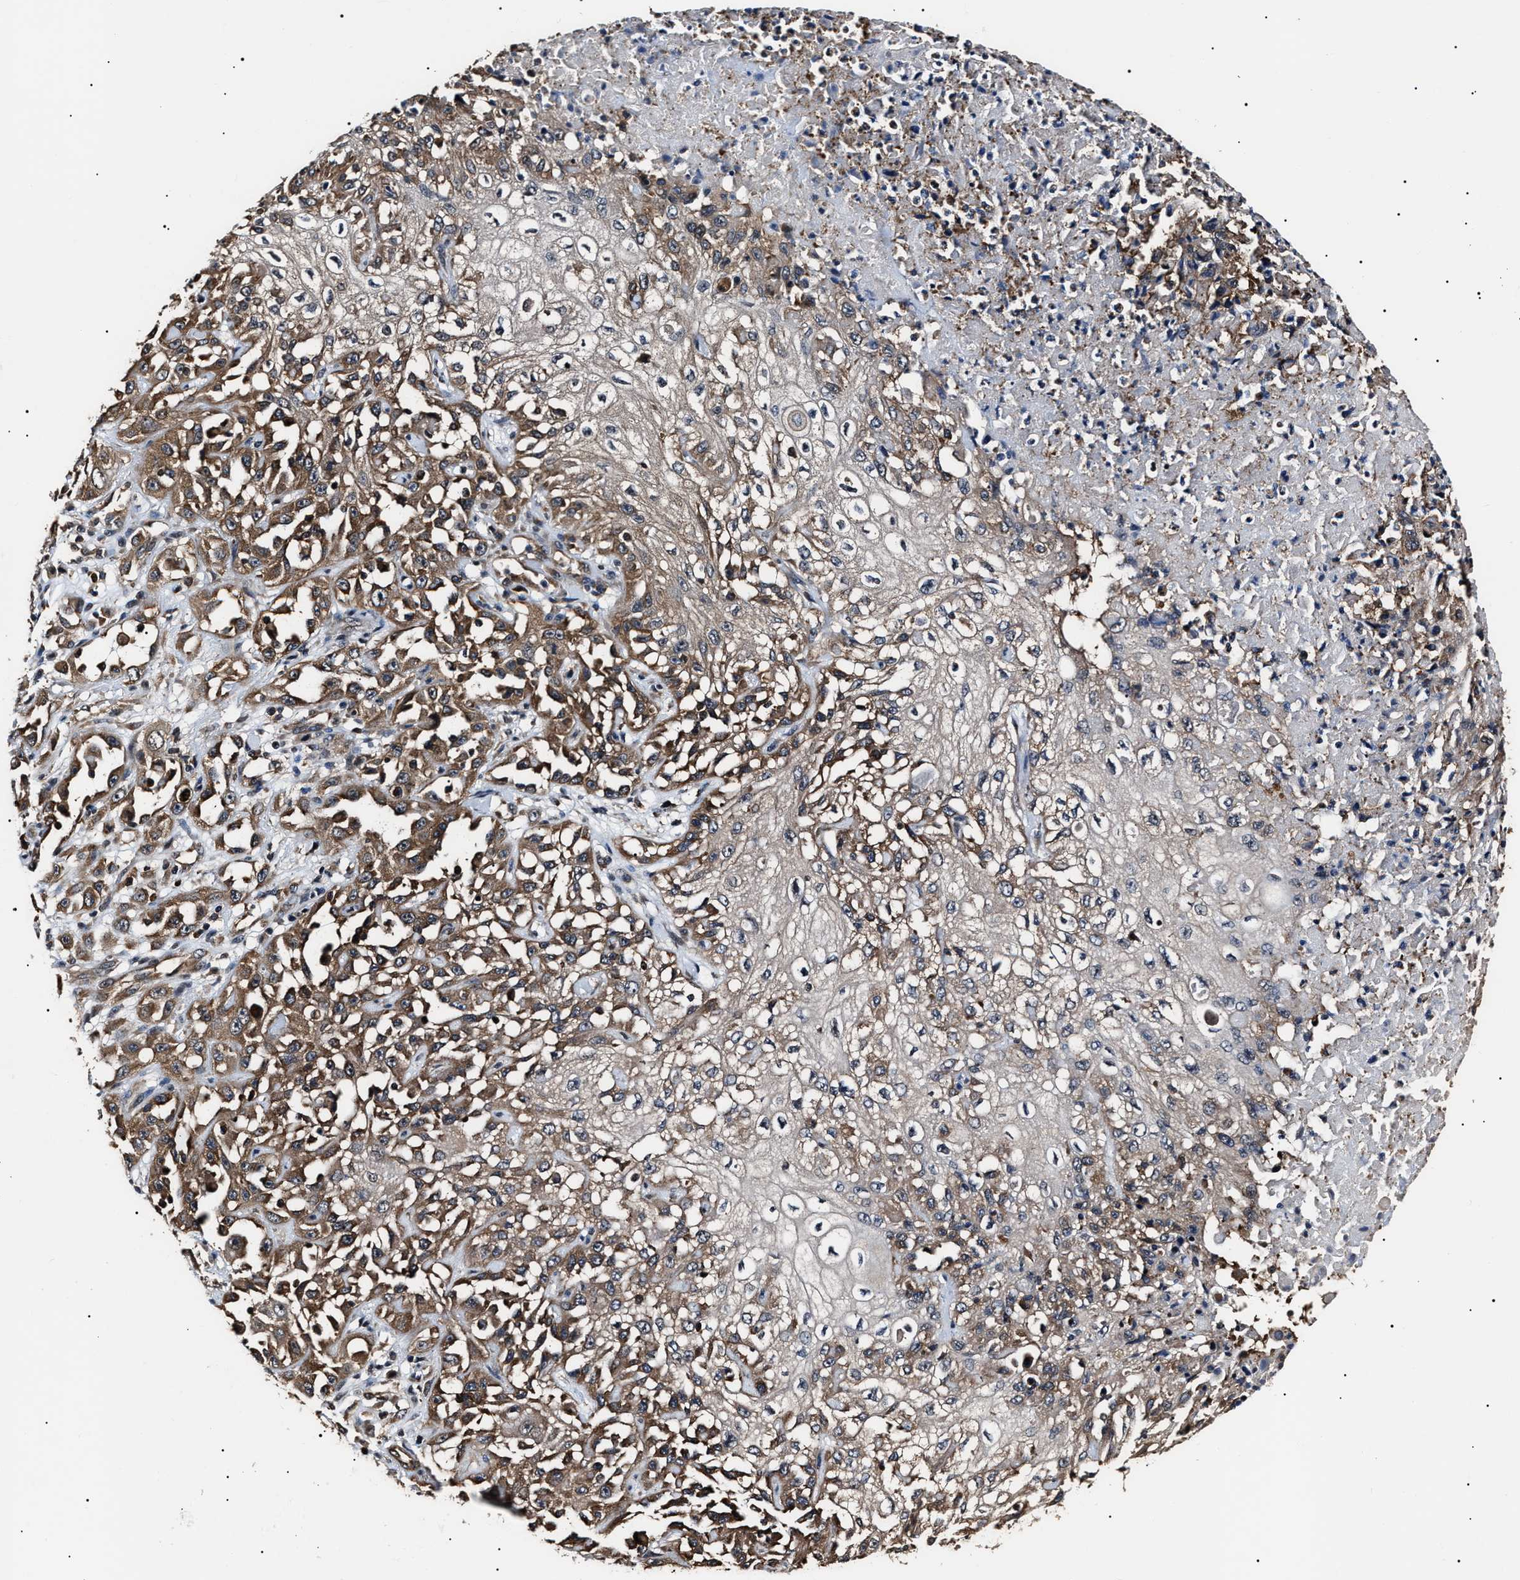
{"staining": {"intensity": "moderate", "quantity": ">75%", "location": "cytoplasmic/membranous"}, "tissue": "skin cancer", "cell_type": "Tumor cells", "image_type": "cancer", "snomed": [{"axis": "morphology", "description": "Squamous cell carcinoma, NOS"}, {"axis": "morphology", "description": "Squamous cell carcinoma, metastatic, NOS"}, {"axis": "topography", "description": "Skin"}, {"axis": "topography", "description": "Lymph node"}], "caption": "Protein expression analysis of human skin metastatic squamous cell carcinoma reveals moderate cytoplasmic/membranous staining in about >75% of tumor cells. Ihc stains the protein in brown and the nuclei are stained blue.", "gene": "CCT8", "patient": {"sex": "male", "age": 75}}